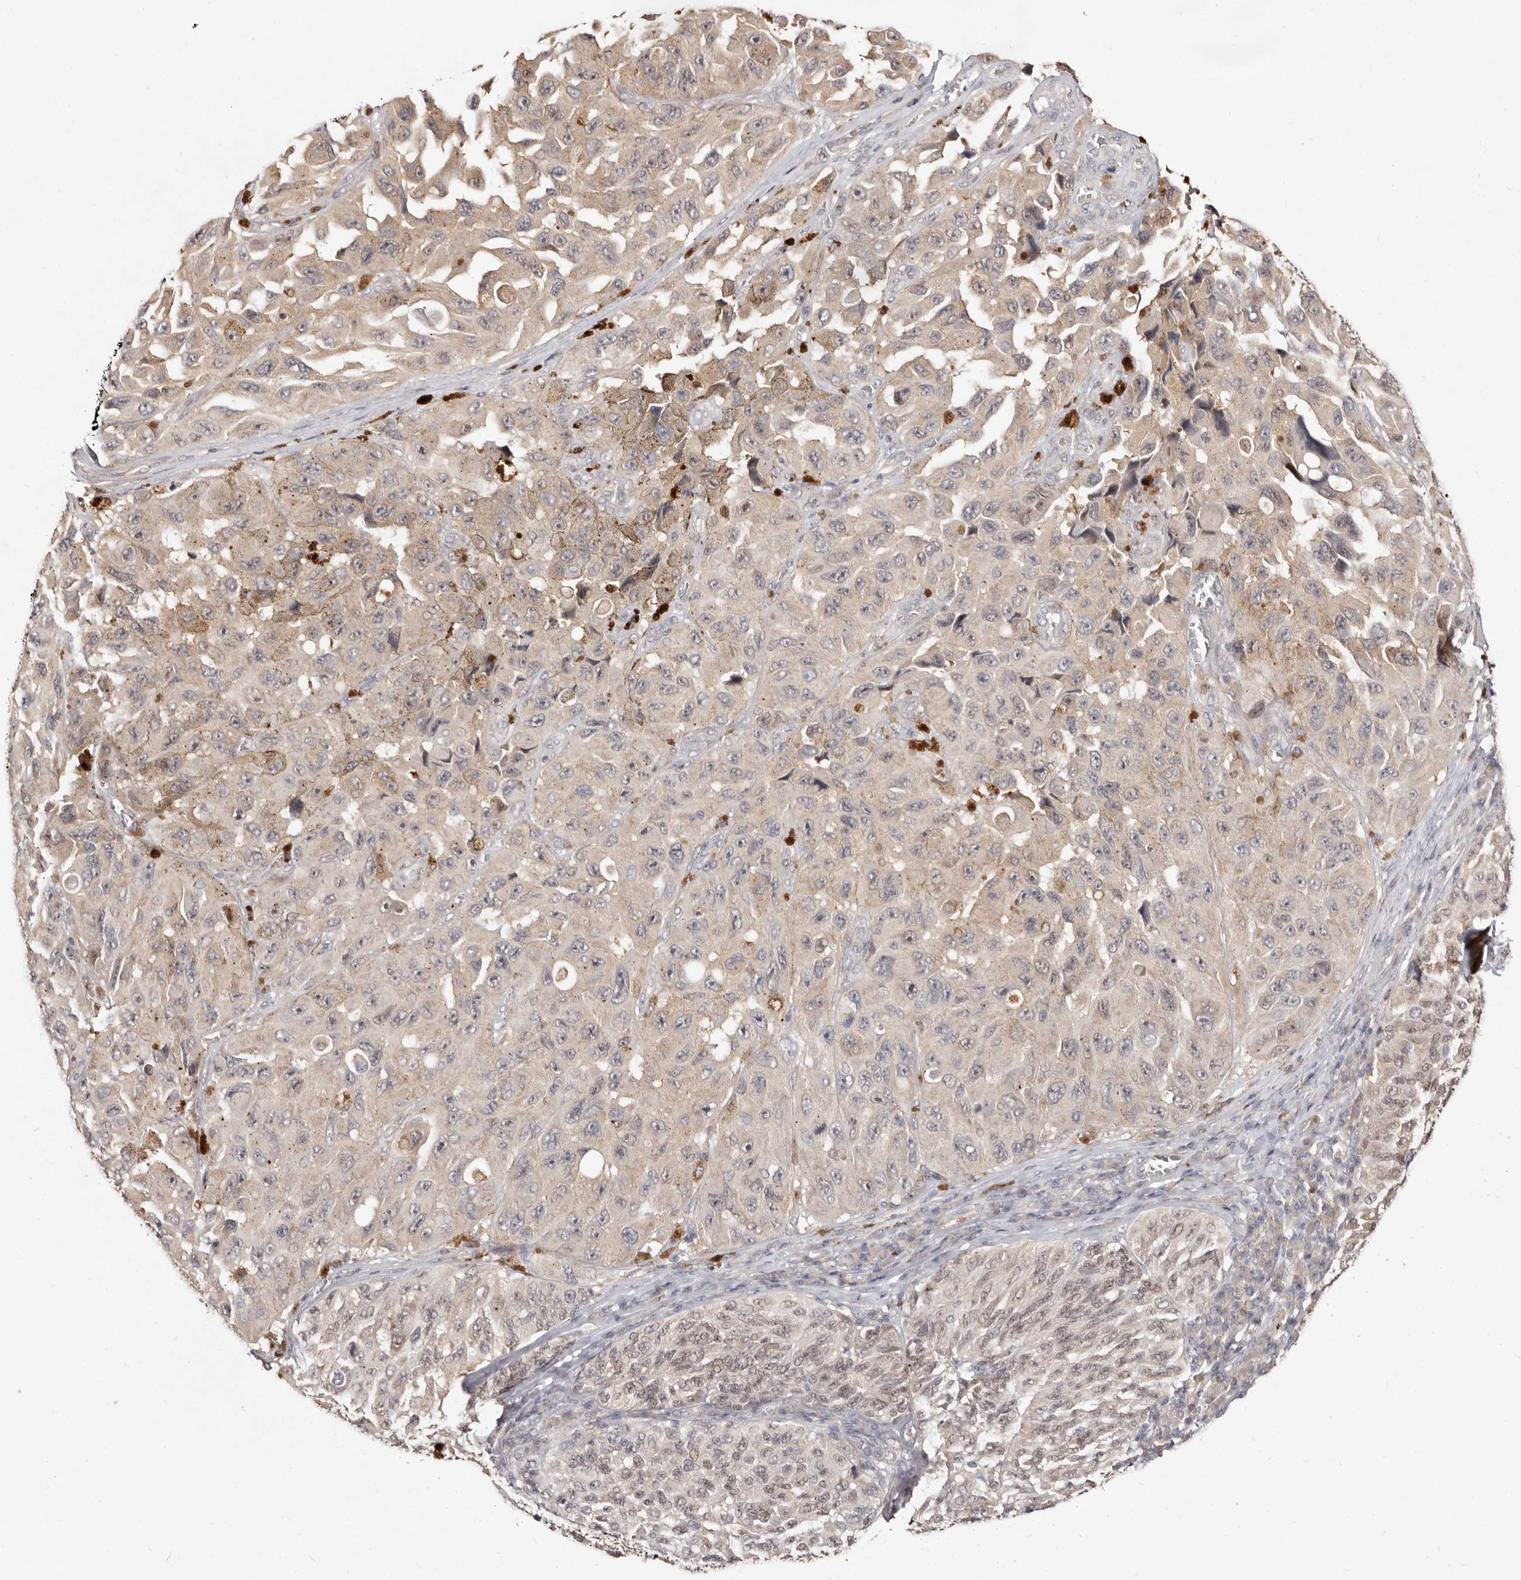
{"staining": {"intensity": "weak", "quantity": "<25%", "location": "nuclear"}, "tissue": "melanoma", "cell_type": "Tumor cells", "image_type": "cancer", "snomed": [{"axis": "morphology", "description": "Malignant melanoma, NOS"}, {"axis": "topography", "description": "Skin"}], "caption": "A micrograph of human malignant melanoma is negative for staining in tumor cells.", "gene": "TC2N", "patient": {"sex": "female", "age": 73}}